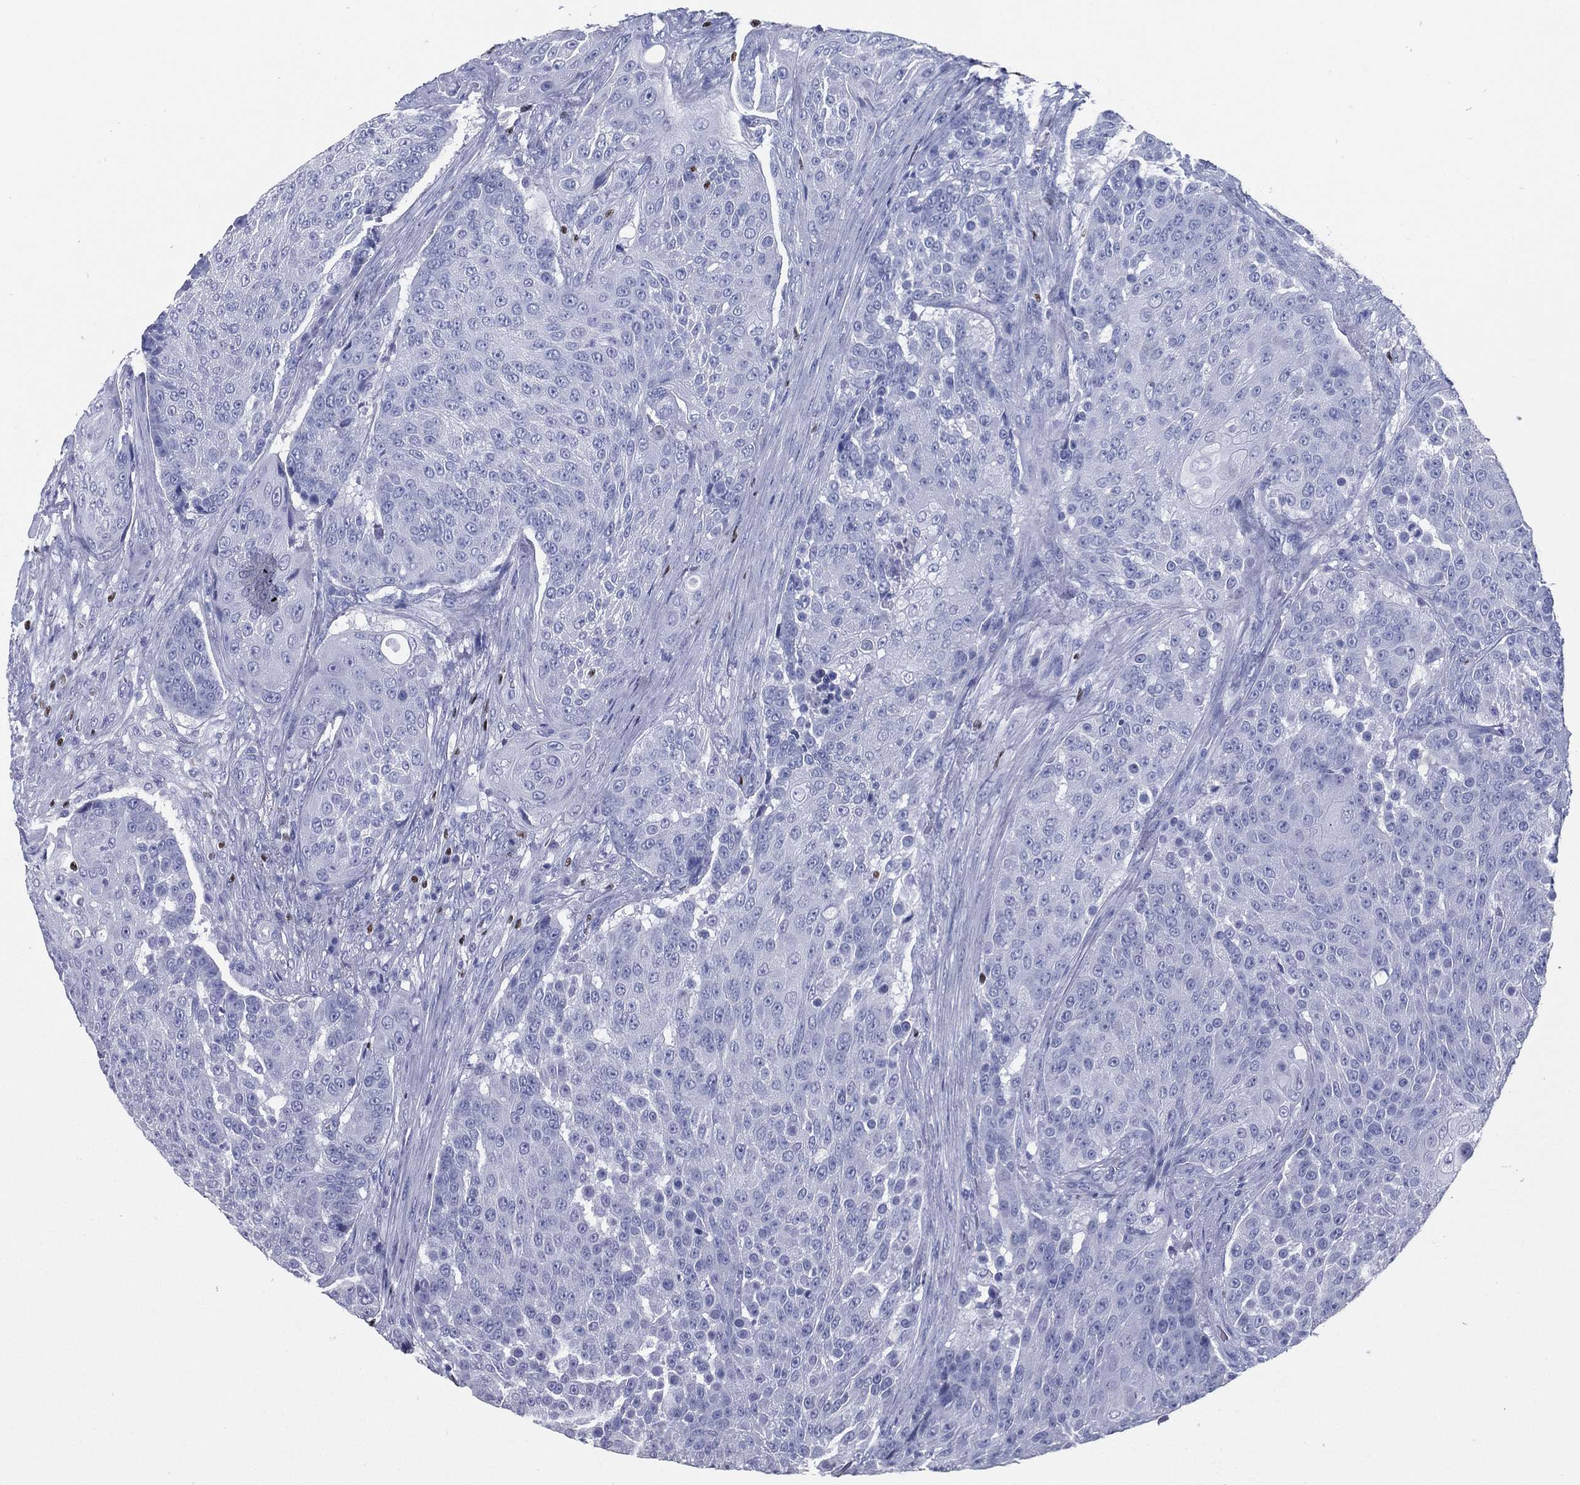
{"staining": {"intensity": "negative", "quantity": "none", "location": "none"}, "tissue": "urothelial cancer", "cell_type": "Tumor cells", "image_type": "cancer", "snomed": [{"axis": "morphology", "description": "Urothelial carcinoma, High grade"}, {"axis": "topography", "description": "Urinary bladder"}], "caption": "Immunohistochemistry (IHC) image of neoplastic tissue: human high-grade urothelial carcinoma stained with DAB (3,3'-diaminobenzidine) reveals no significant protein staining in tumor cells.", "gene": "PYHIN1", "patient": {"sex": "female", "age": 63}}